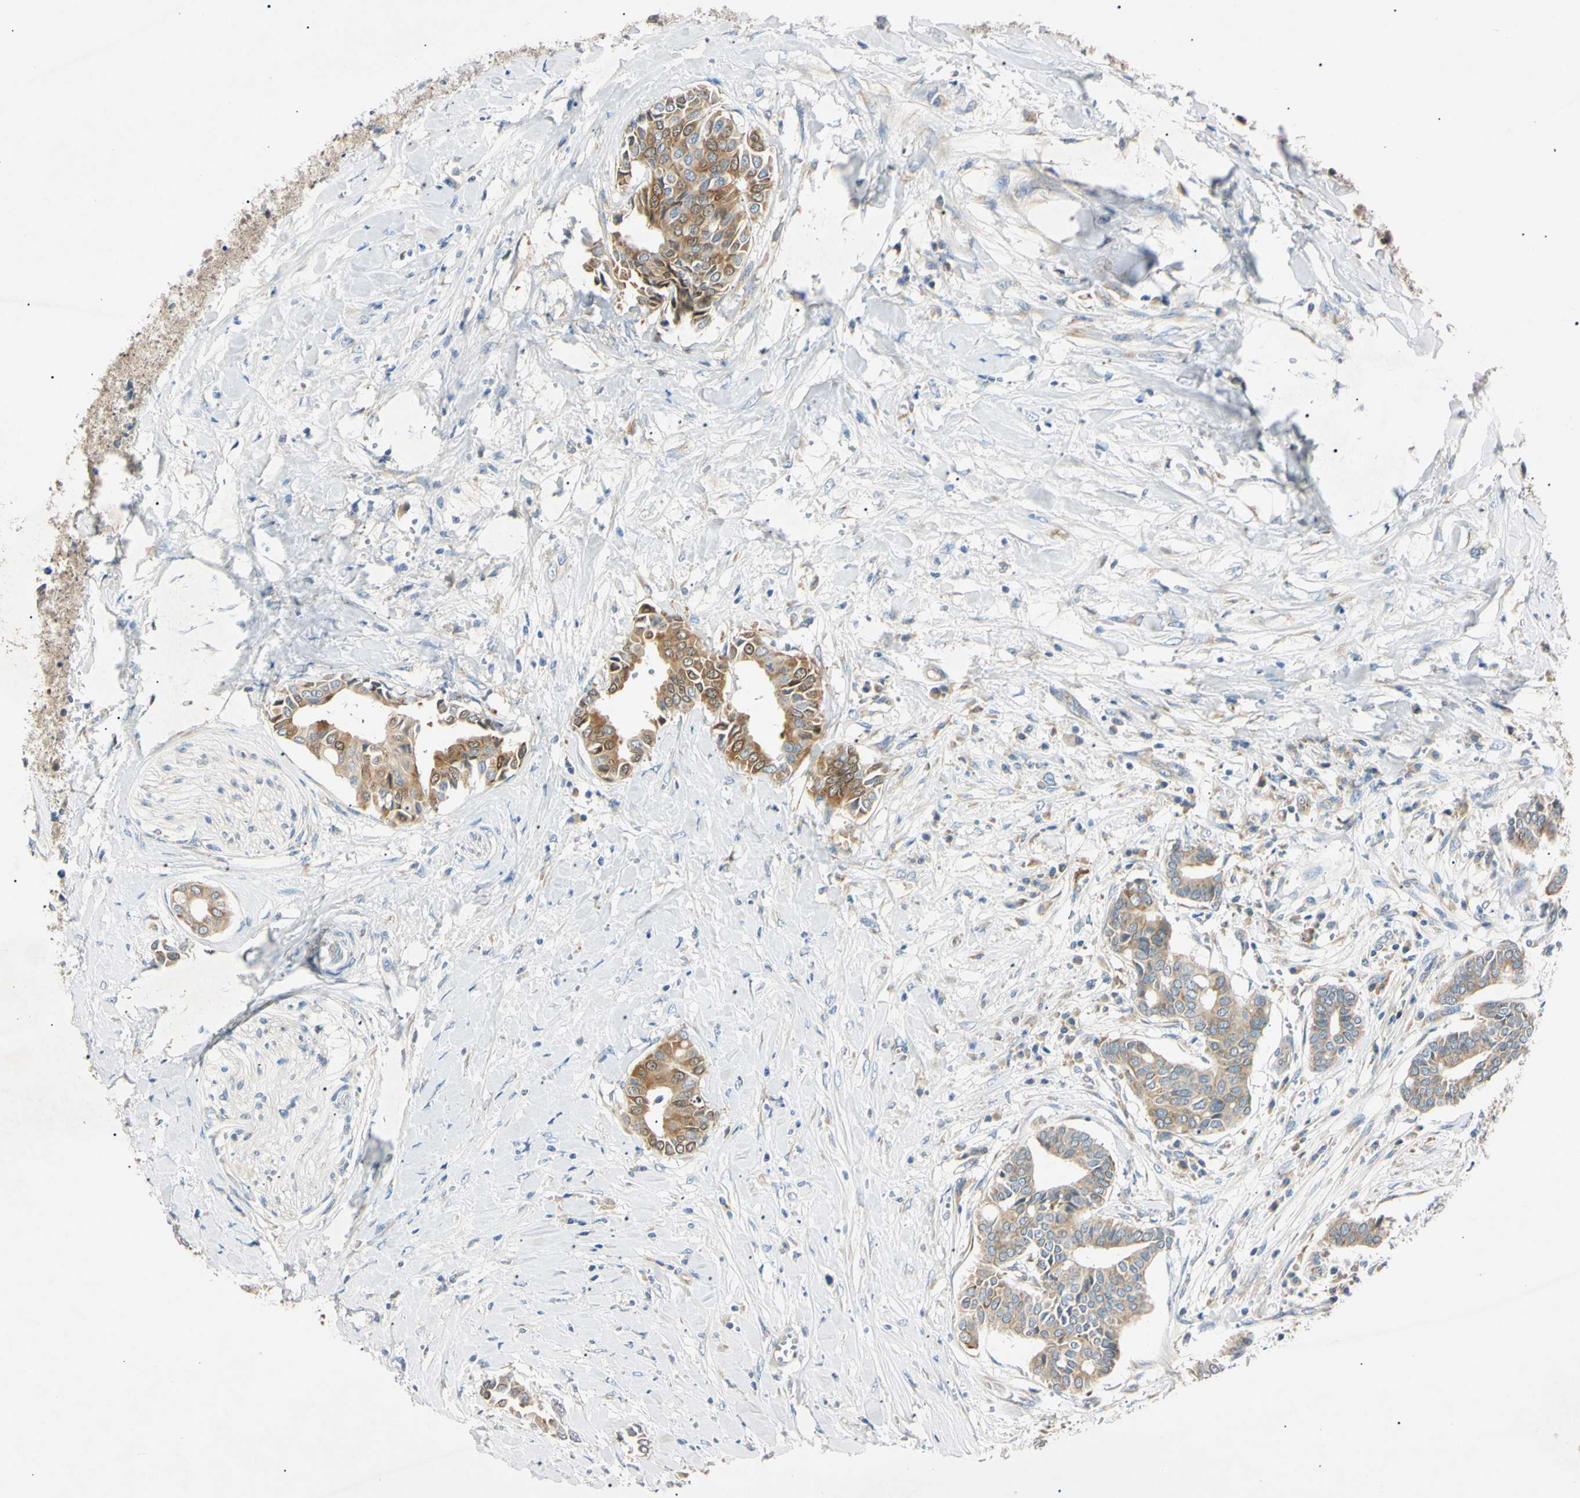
{"staining": {"intensity": "moderate", "quantity": ">75%", "location": "cytoplasmic/membranous"}, "tissue": "head and neck cancer", "cell_type": "Tumor cells", "image_type": "cancer", "snomed": [{"axis": "morphology", "description": "Adenocarcinoma, NOS"}, {"axis": "topography", "description": "Salivary gland"}, {"axis": "topography", "description": "Head-Neck"}], "caption": "Immunohistochemistry (IHC) micrograph of human head and neck cancer (adenocarcinoma) stained for a protein (brown), which shows medium levels of moderate cytoplasmic/membranous staining in approximately >75% of tumor cells.", "gene": "DNAJB12", "patient": {"sex": "female", "age": 59}}